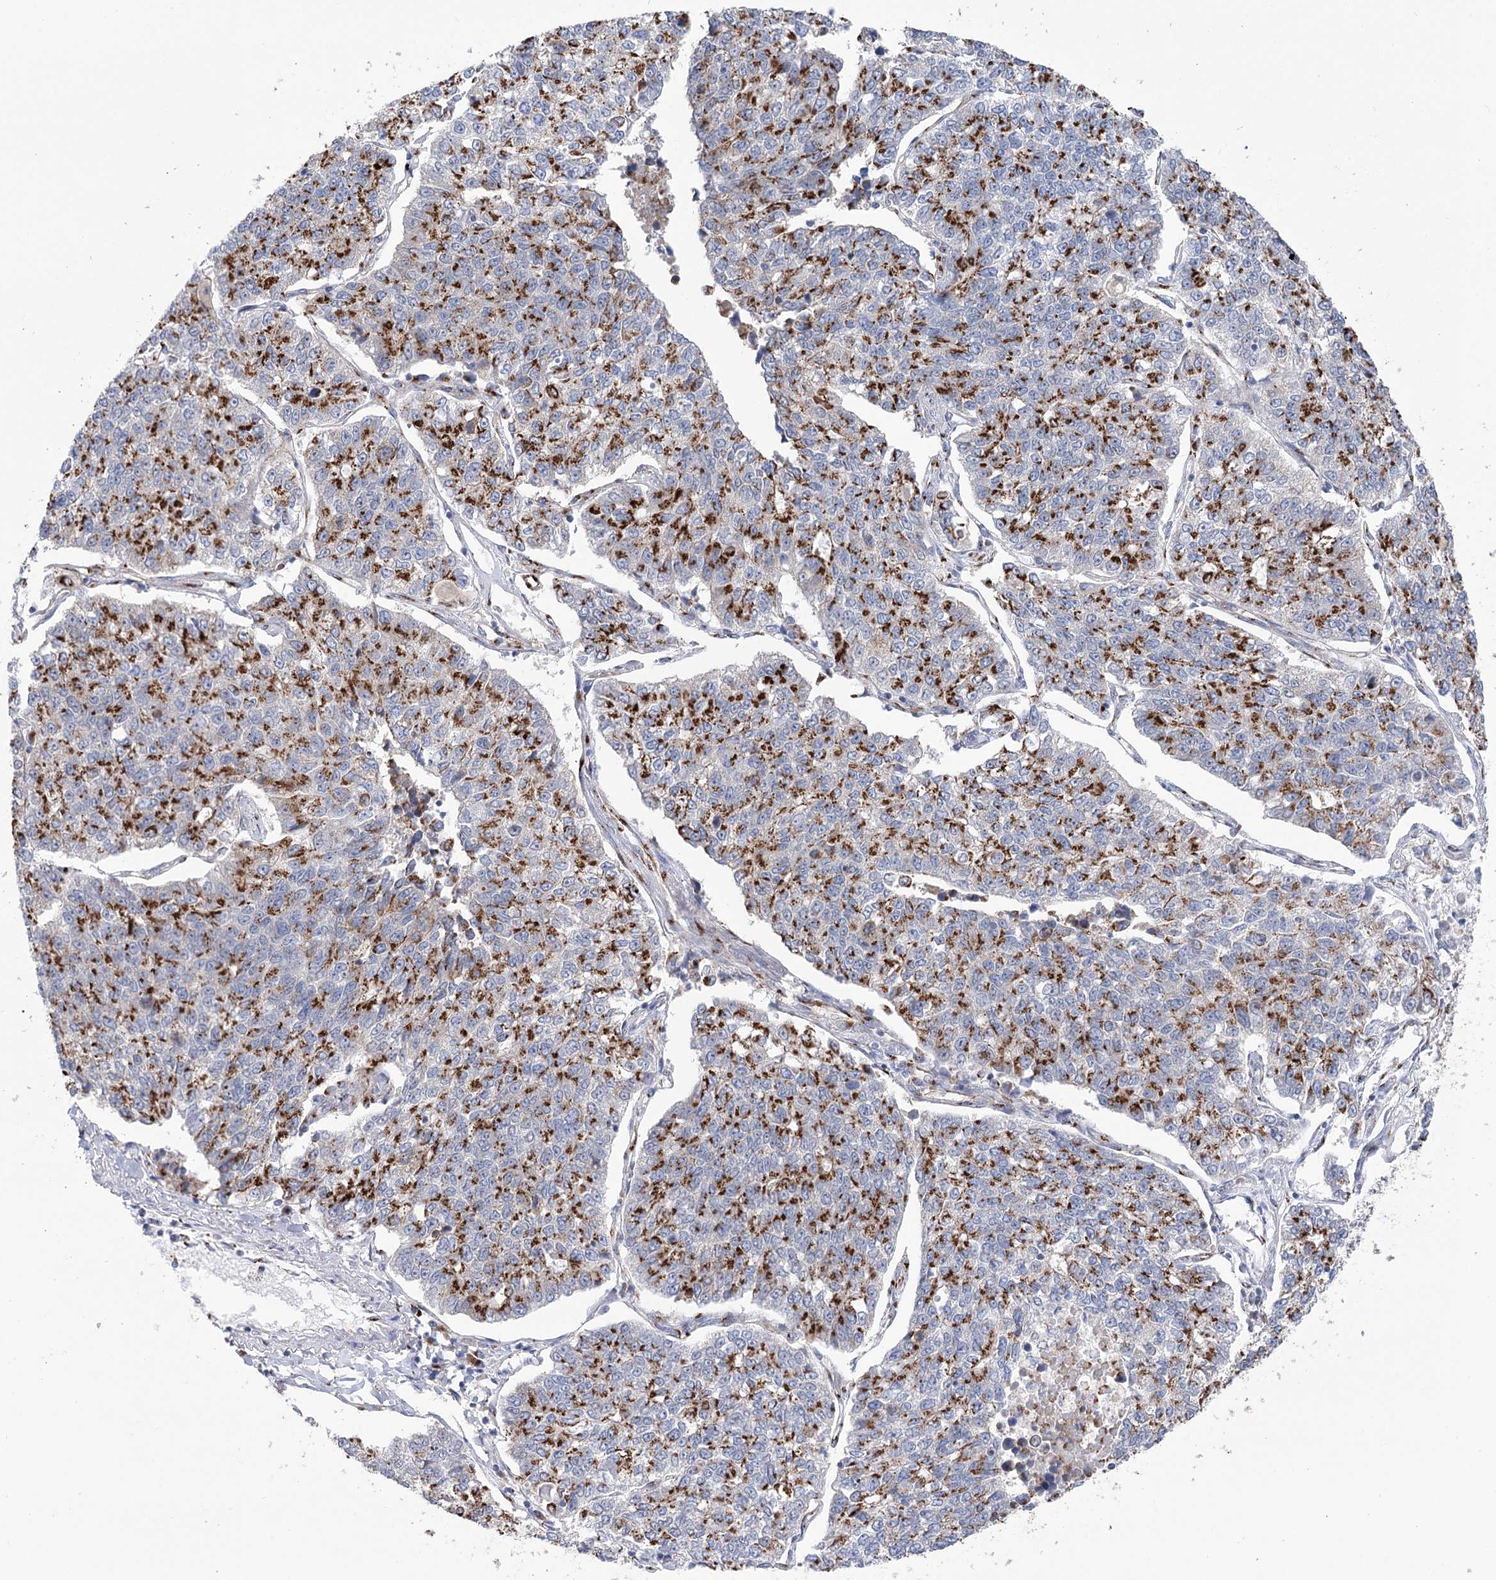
{"staining": {"intensity": "strong", "quantity": ">75%", "location": "cytoplasmic/membranous"}, "tissue": "lung cancer", "cell_type": "Tumor cells", "image_type": "cancer", "snomed": [{"axis": "morphology", "description": "Adenocarcinoma, NOS"}, {"axis": "topography", "description": "Lung"}], "caption": "Protein staining of adenocarcinoma (lung) tissue reveals strong cytoplasmic/membranous staining in approximately >75% of tumor cells. The staining is performed using DAB brown chromogen to label protein expression. The nuclei are counter-stained blue using hematoxylin.", "gene": "TMEM165", "patient": {"sex": "male", "age": 49}}